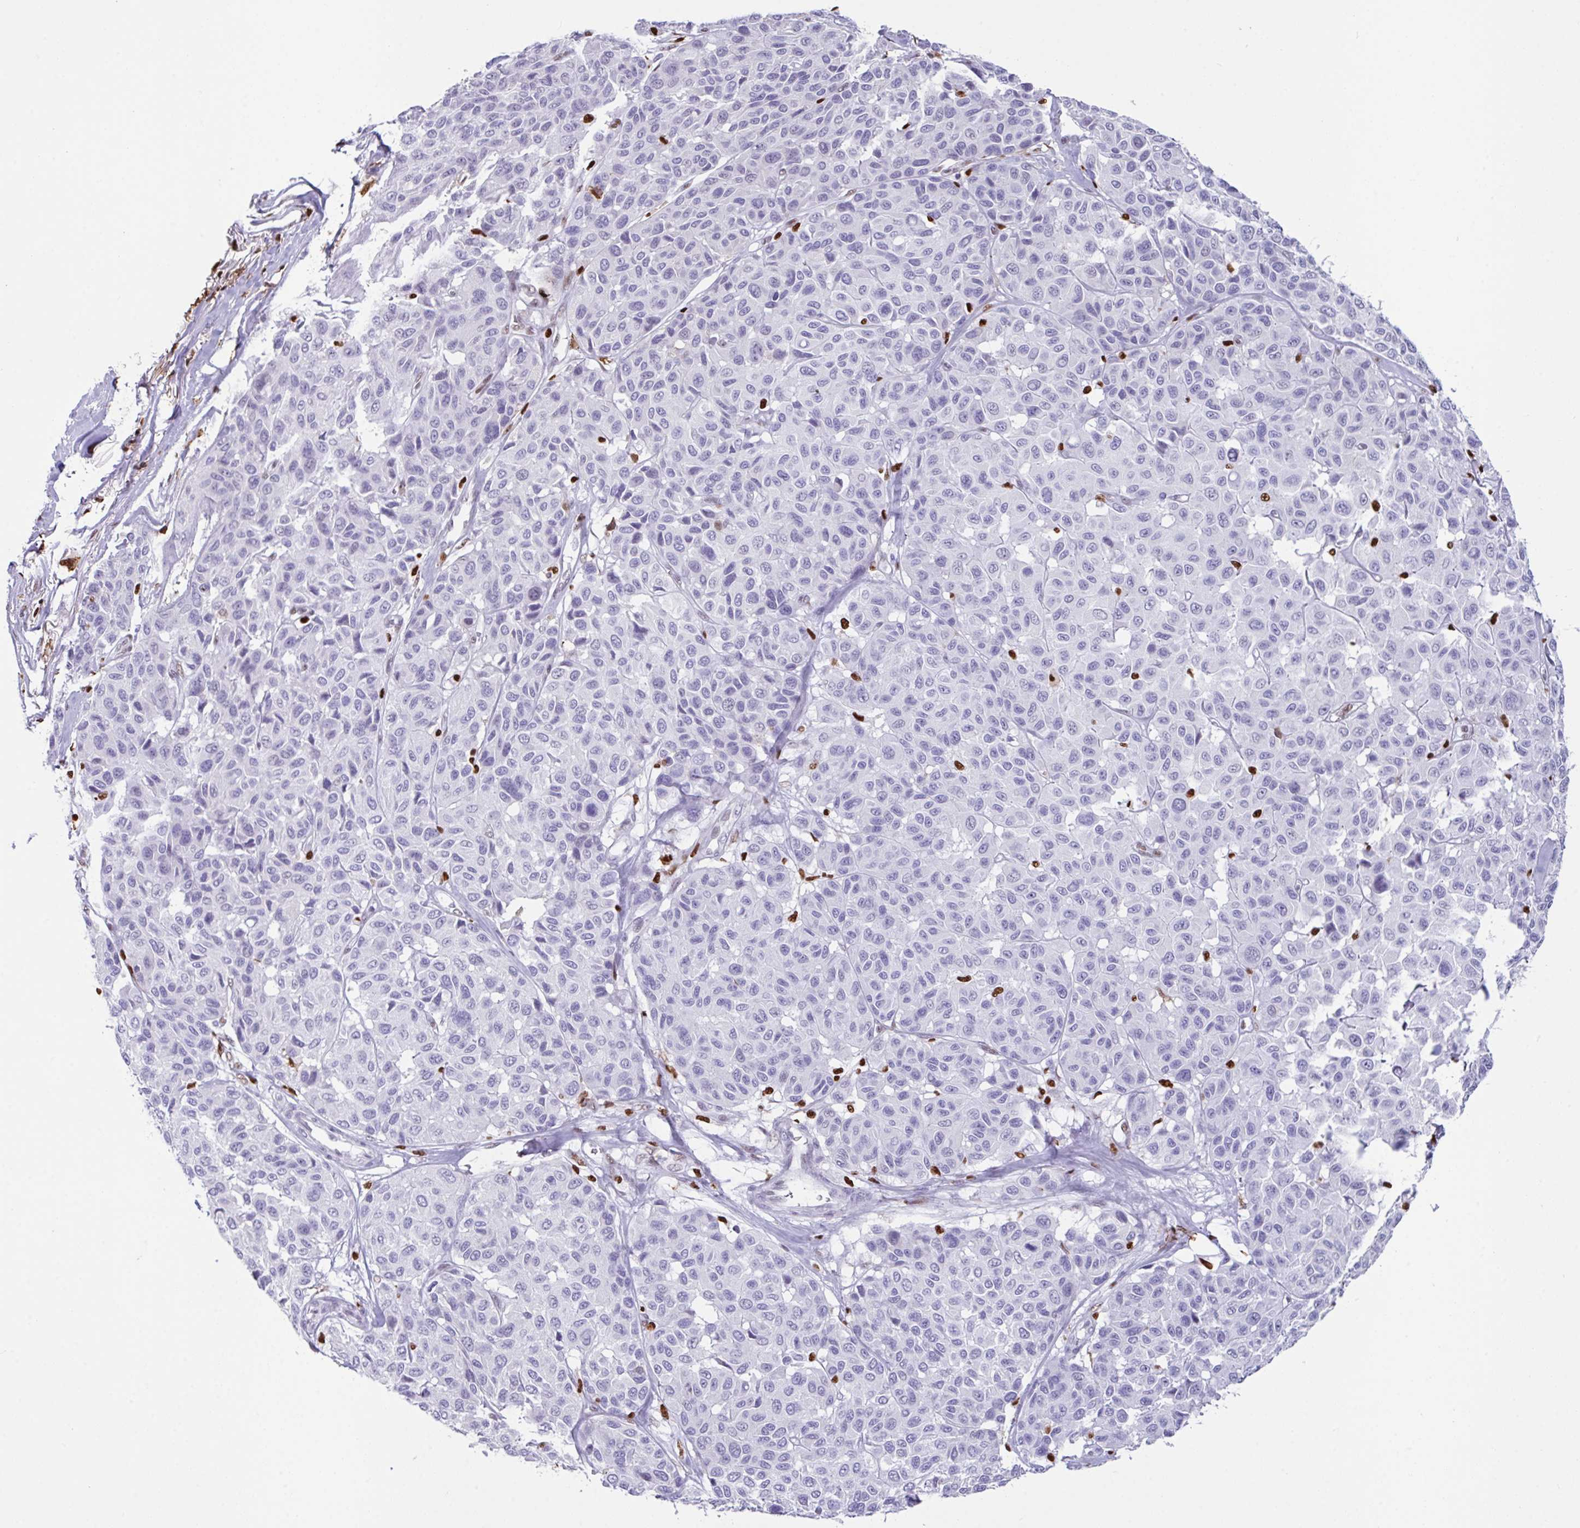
{"staining": {"intensity": "negative", "quantity": "none", "location": "none"}, "tissue": "melanoma", "cell_type": "Tumor cells", "image_type": "cancer", "snomed": [{"axis": "morphology", "description": "Malignant melanoma, NOS"}, {"axis": "topography", "description": "Skin"}], "caption": "Melanoma was stained to show a protein in brown. There is no significant staining in tumor cells. (Brightfield microscopy of DAB immunohistochemistry at high magnification).", "gene": "BTBD10", "patient": {"sex": "female", "age": 66}}